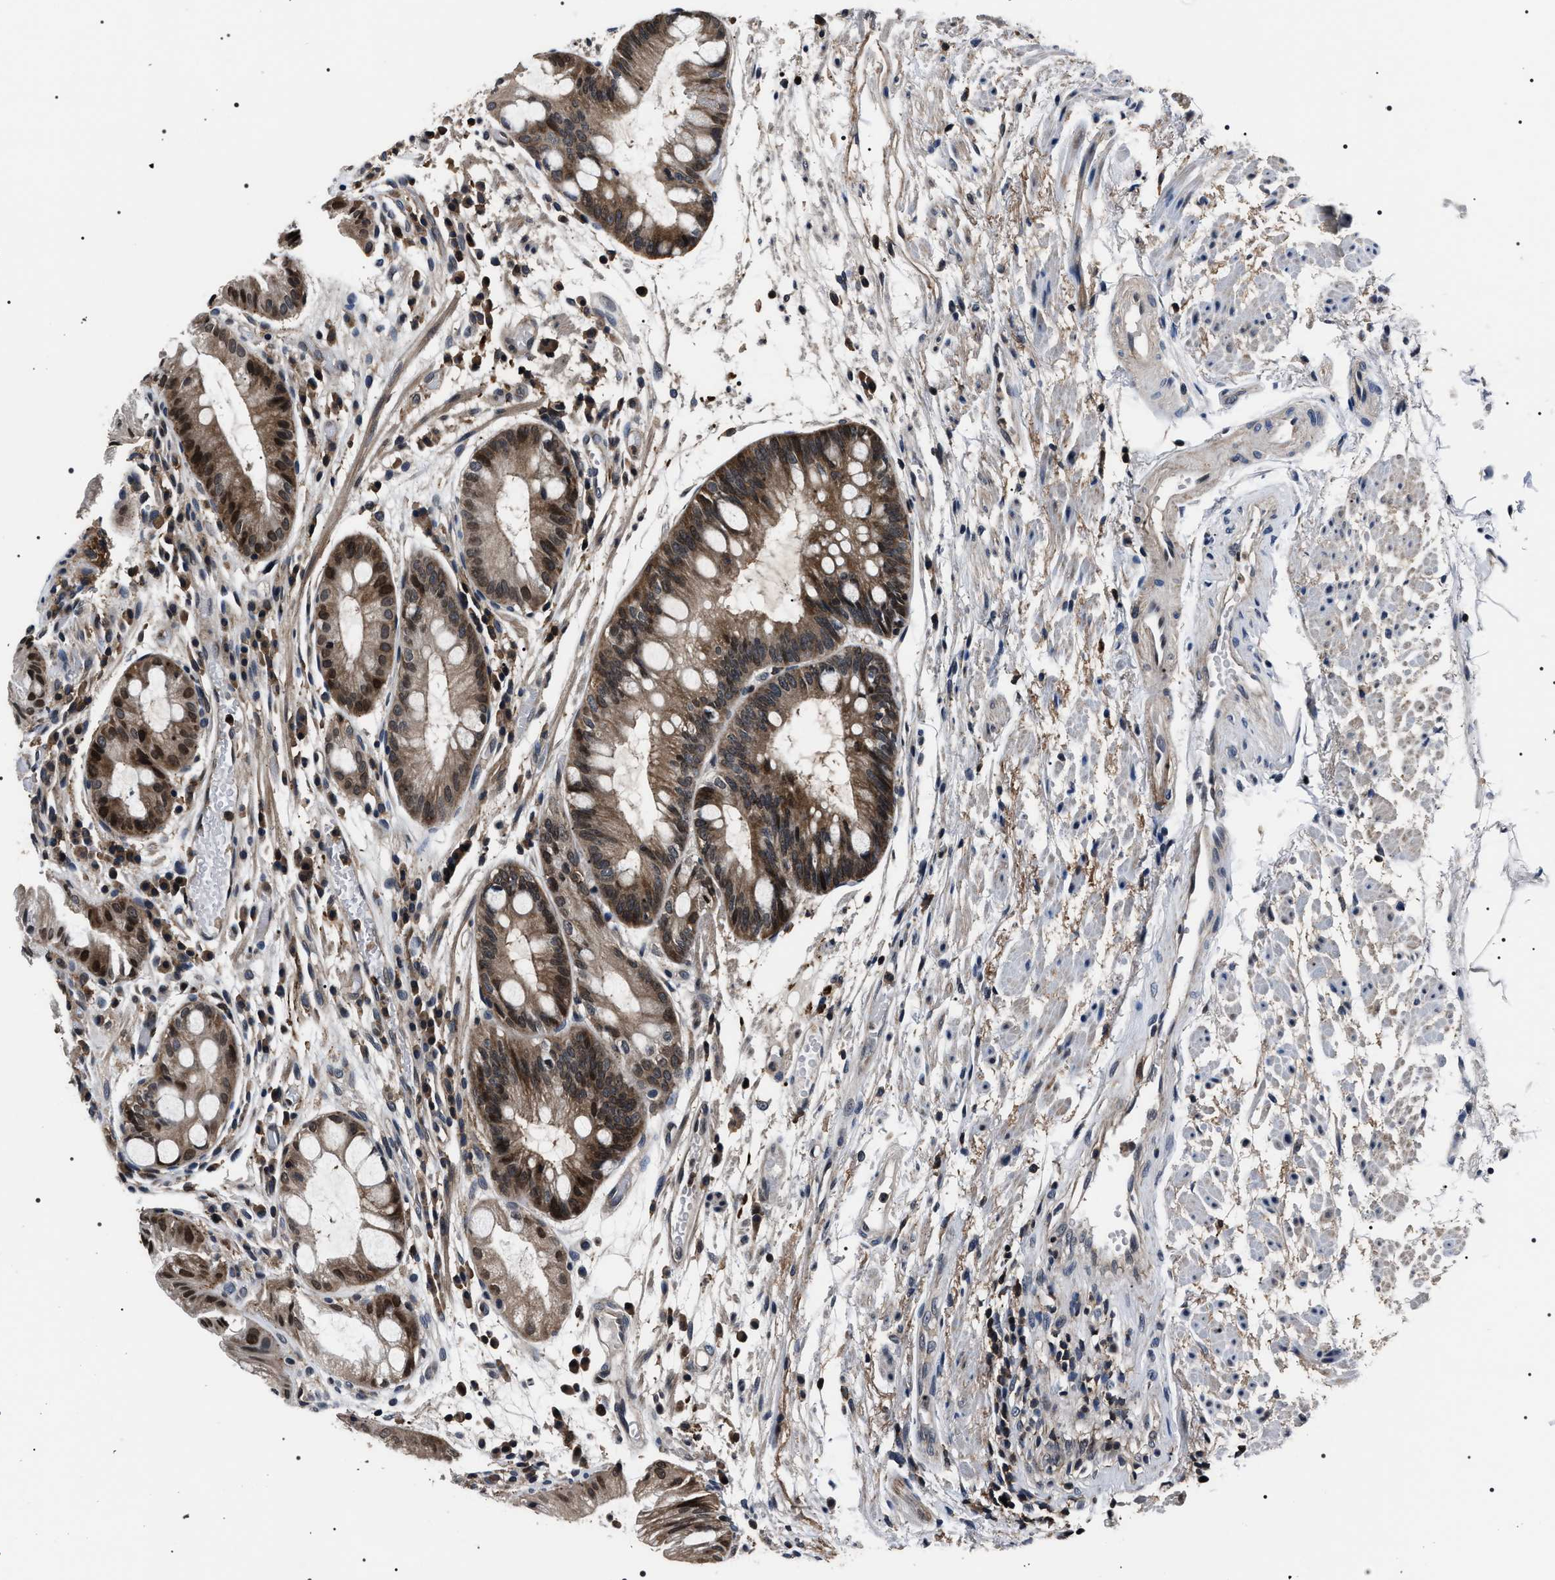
{"staining": {"intensity": "strong", "quantity": ">75%", "location": "cytoplasmic/membranous,nuclear"}, "tissue": "stomach", "cell_type": "Glandular cells", "image_type": "normal", "snomed": [{"axis": "morphology", "description": "Normal tissue, NOS"}, {"axis": "topography", "description": "Stomach, upper"}], "caption": "This is a photomicrograph of IHC staining of unremarkable stomach, which shows strong expression in the cytoplasmic/membranous,nuclear of glandular cells.", "gene": "SIPA1", "patient": {"sex": "male", "age": 72}}